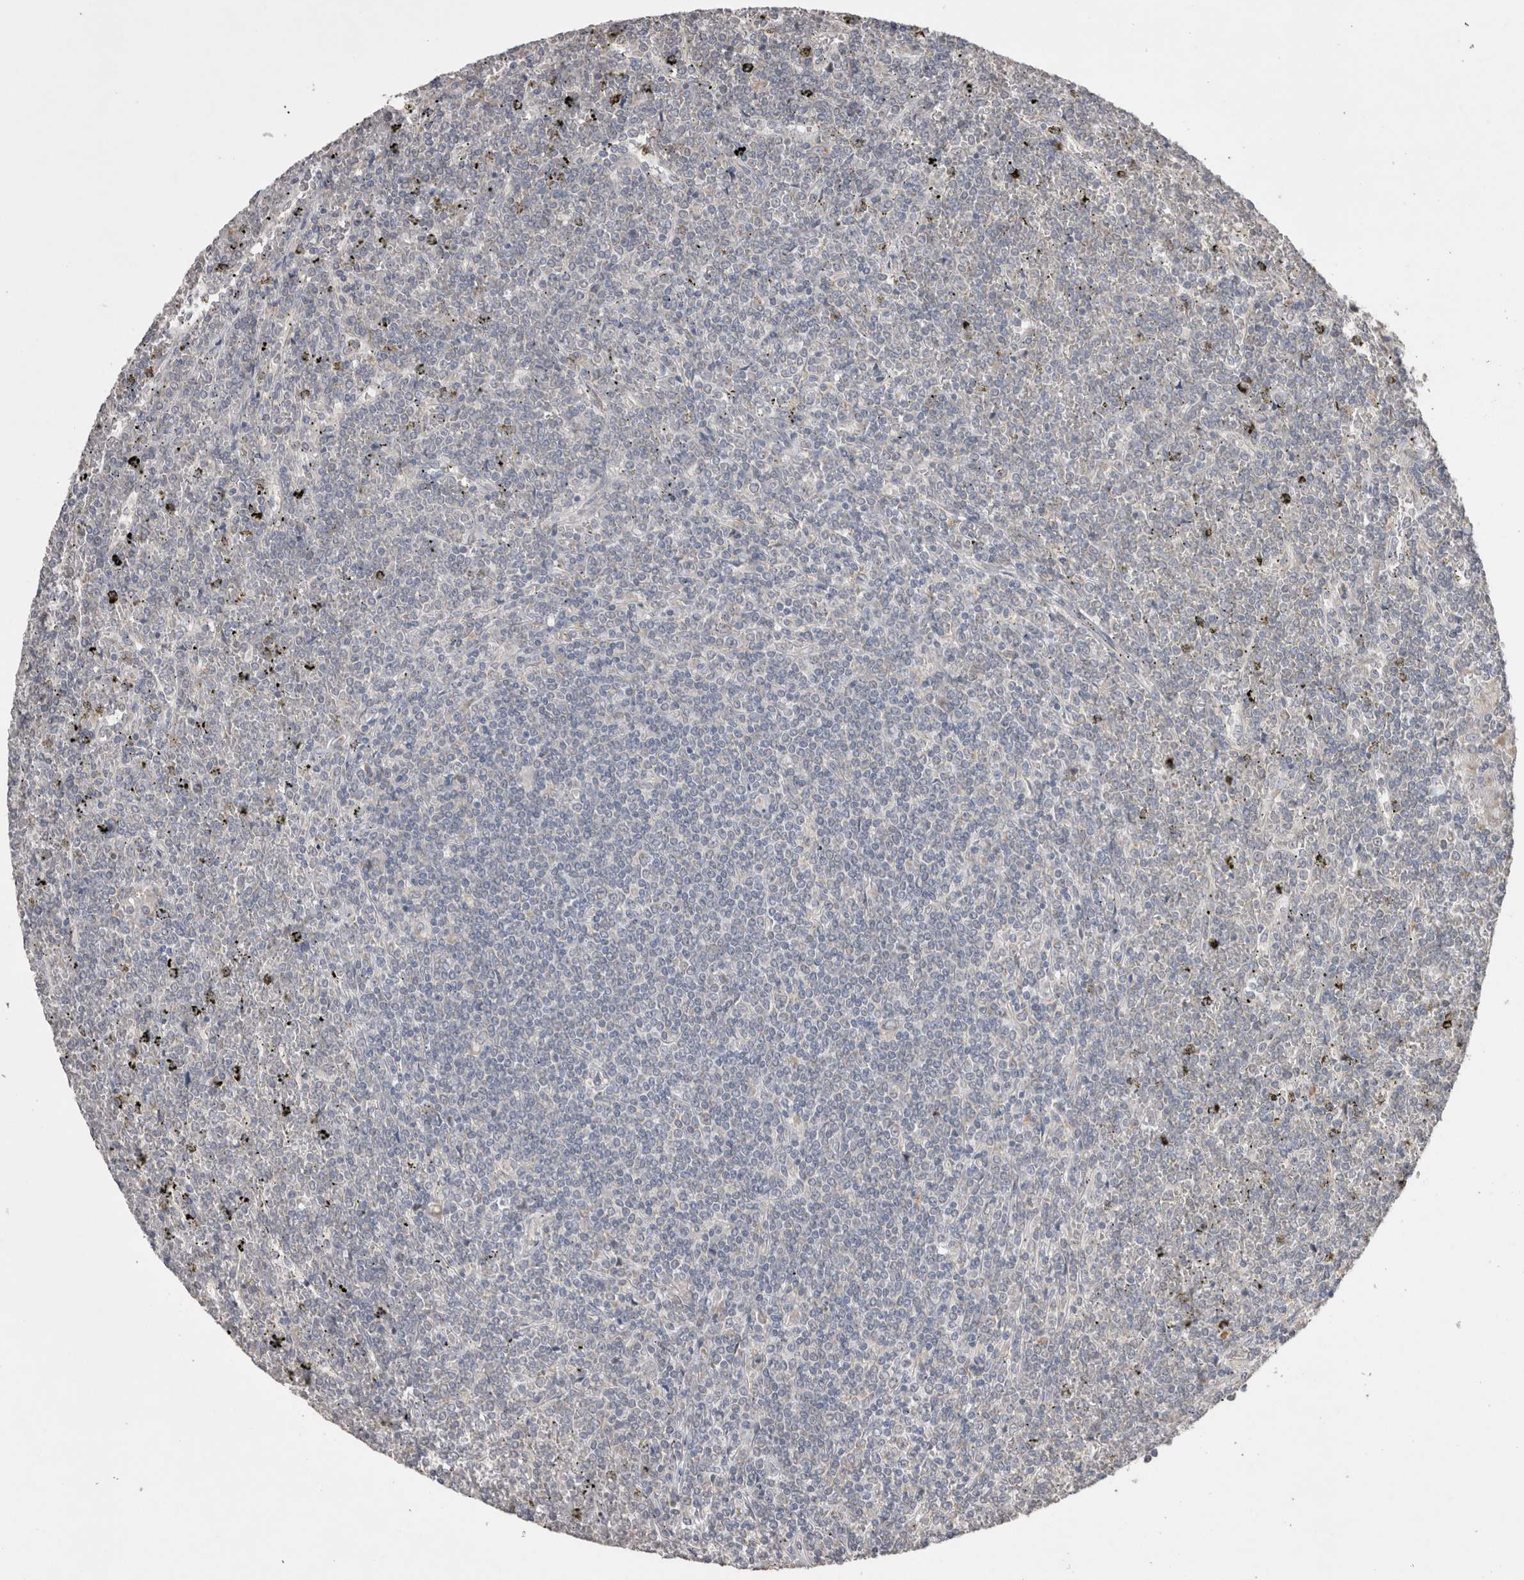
{"staining": {"intensity": "negative", "quantity": "none", "location": "none"}, "tissue": "lymphoma", "cell_type": "Tumor cells", "image_type": "cancer", "snomed": [{"axis": "morphology", "description": "Malignant lymphoma, non-Hodgkin's type, Low grade"}, {"axis": "topography", "description": "Spleen"}], "caption": "This is an IHC photomicrograph of human lymphoma. There is no expression in tumor cells.", "gene": "NOMO1", "patient": {"sex": "female", "age": 19}}